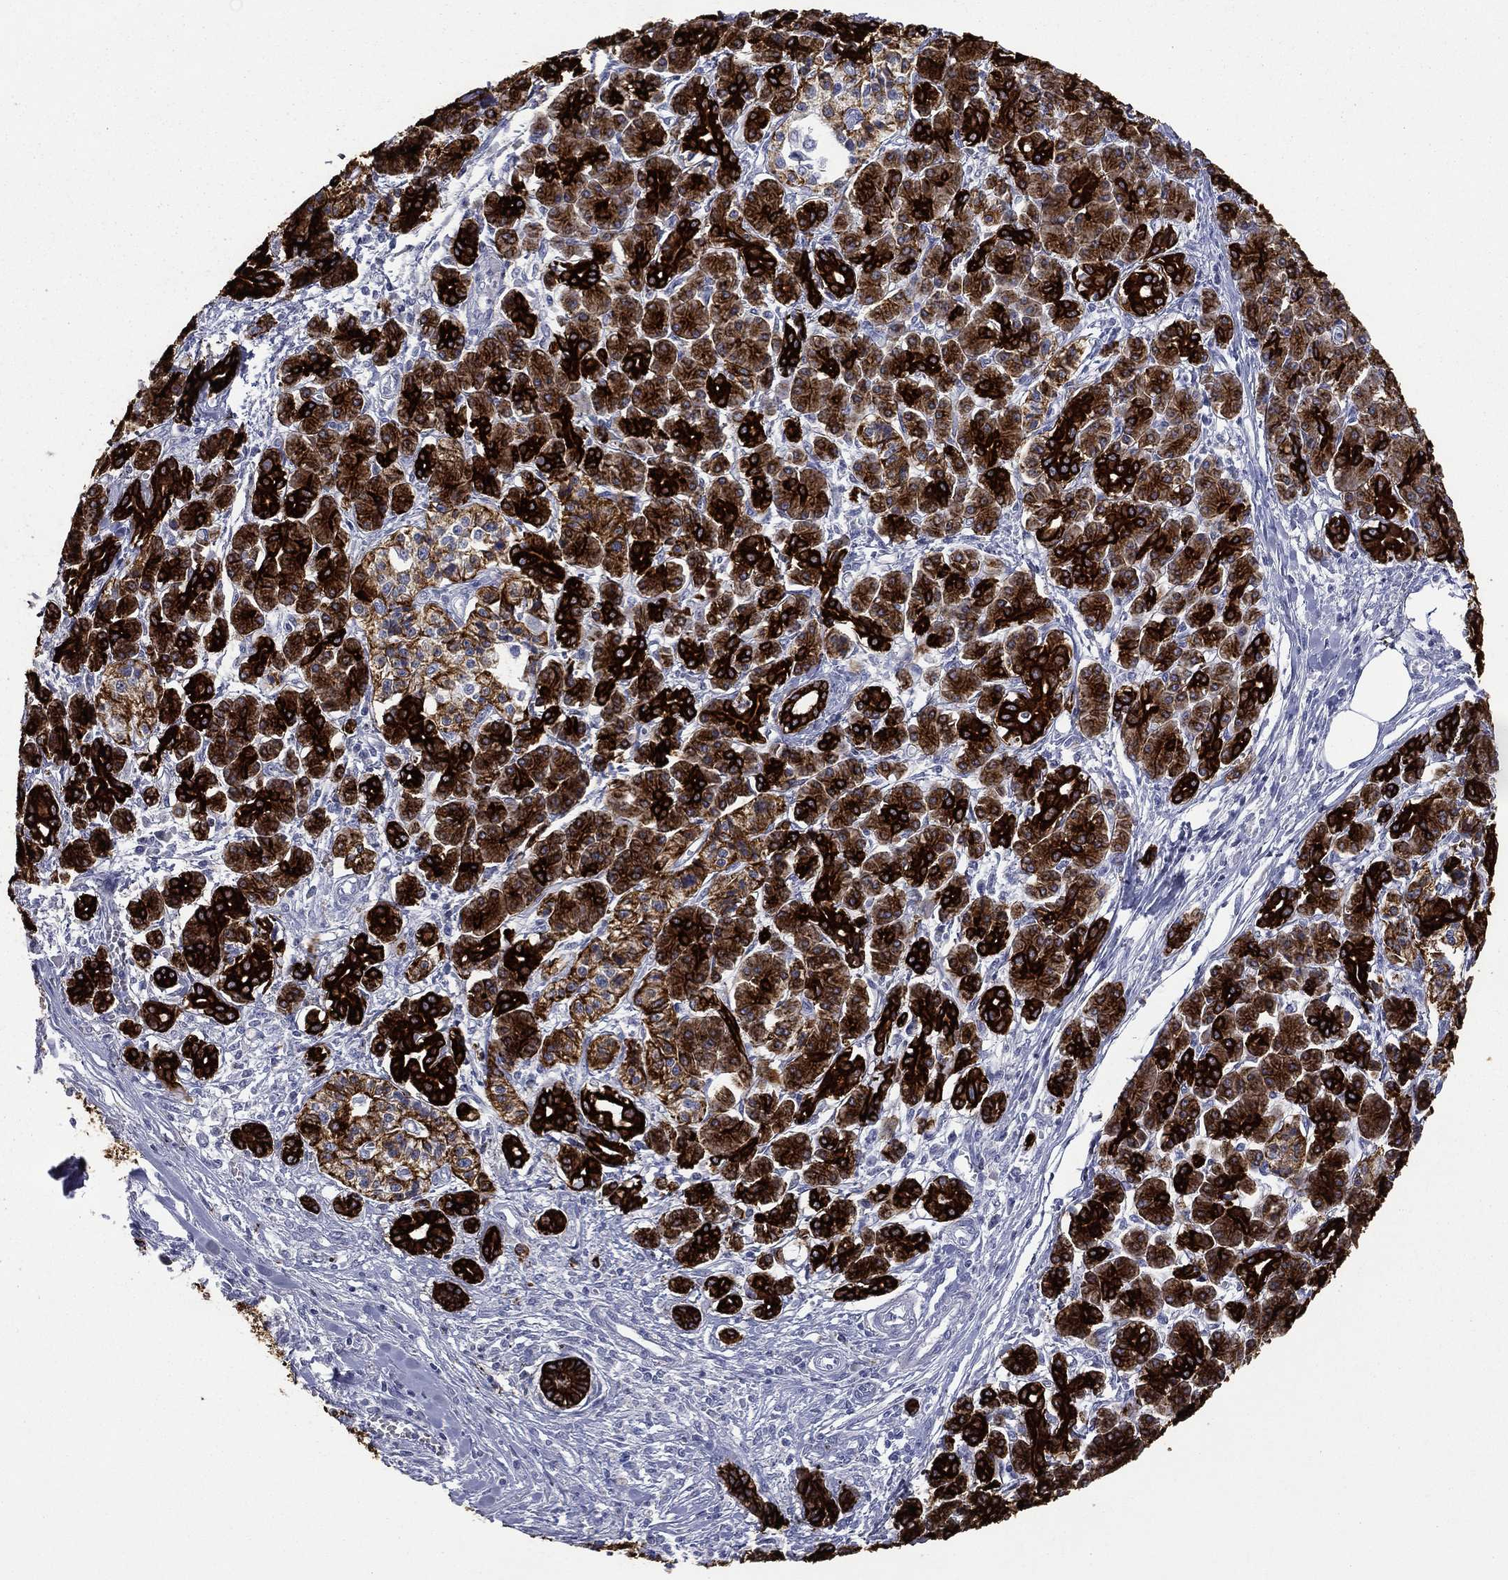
{"staining": {"intensity": "strong", "quantity": ">75%", "location": "cytoplasmic/membranous"}, "tissue": "pancreatic cancer", "cell_type": "Tumor cells", "image_type": "cancer", "snomed": [{"axis": "morphology", "description": "Adenocarcinoma, NOS"}, {"axis": "topography", "description": "Pancreas"}], "caption": "A high amount of strong cytoplasmic/membranous positivity is identified in approximately >75% of tumor cells in pancreatic adenocarcinoma tissue.", "gene": "KRT7", "patient": {"sex": "female", "age": 68}}